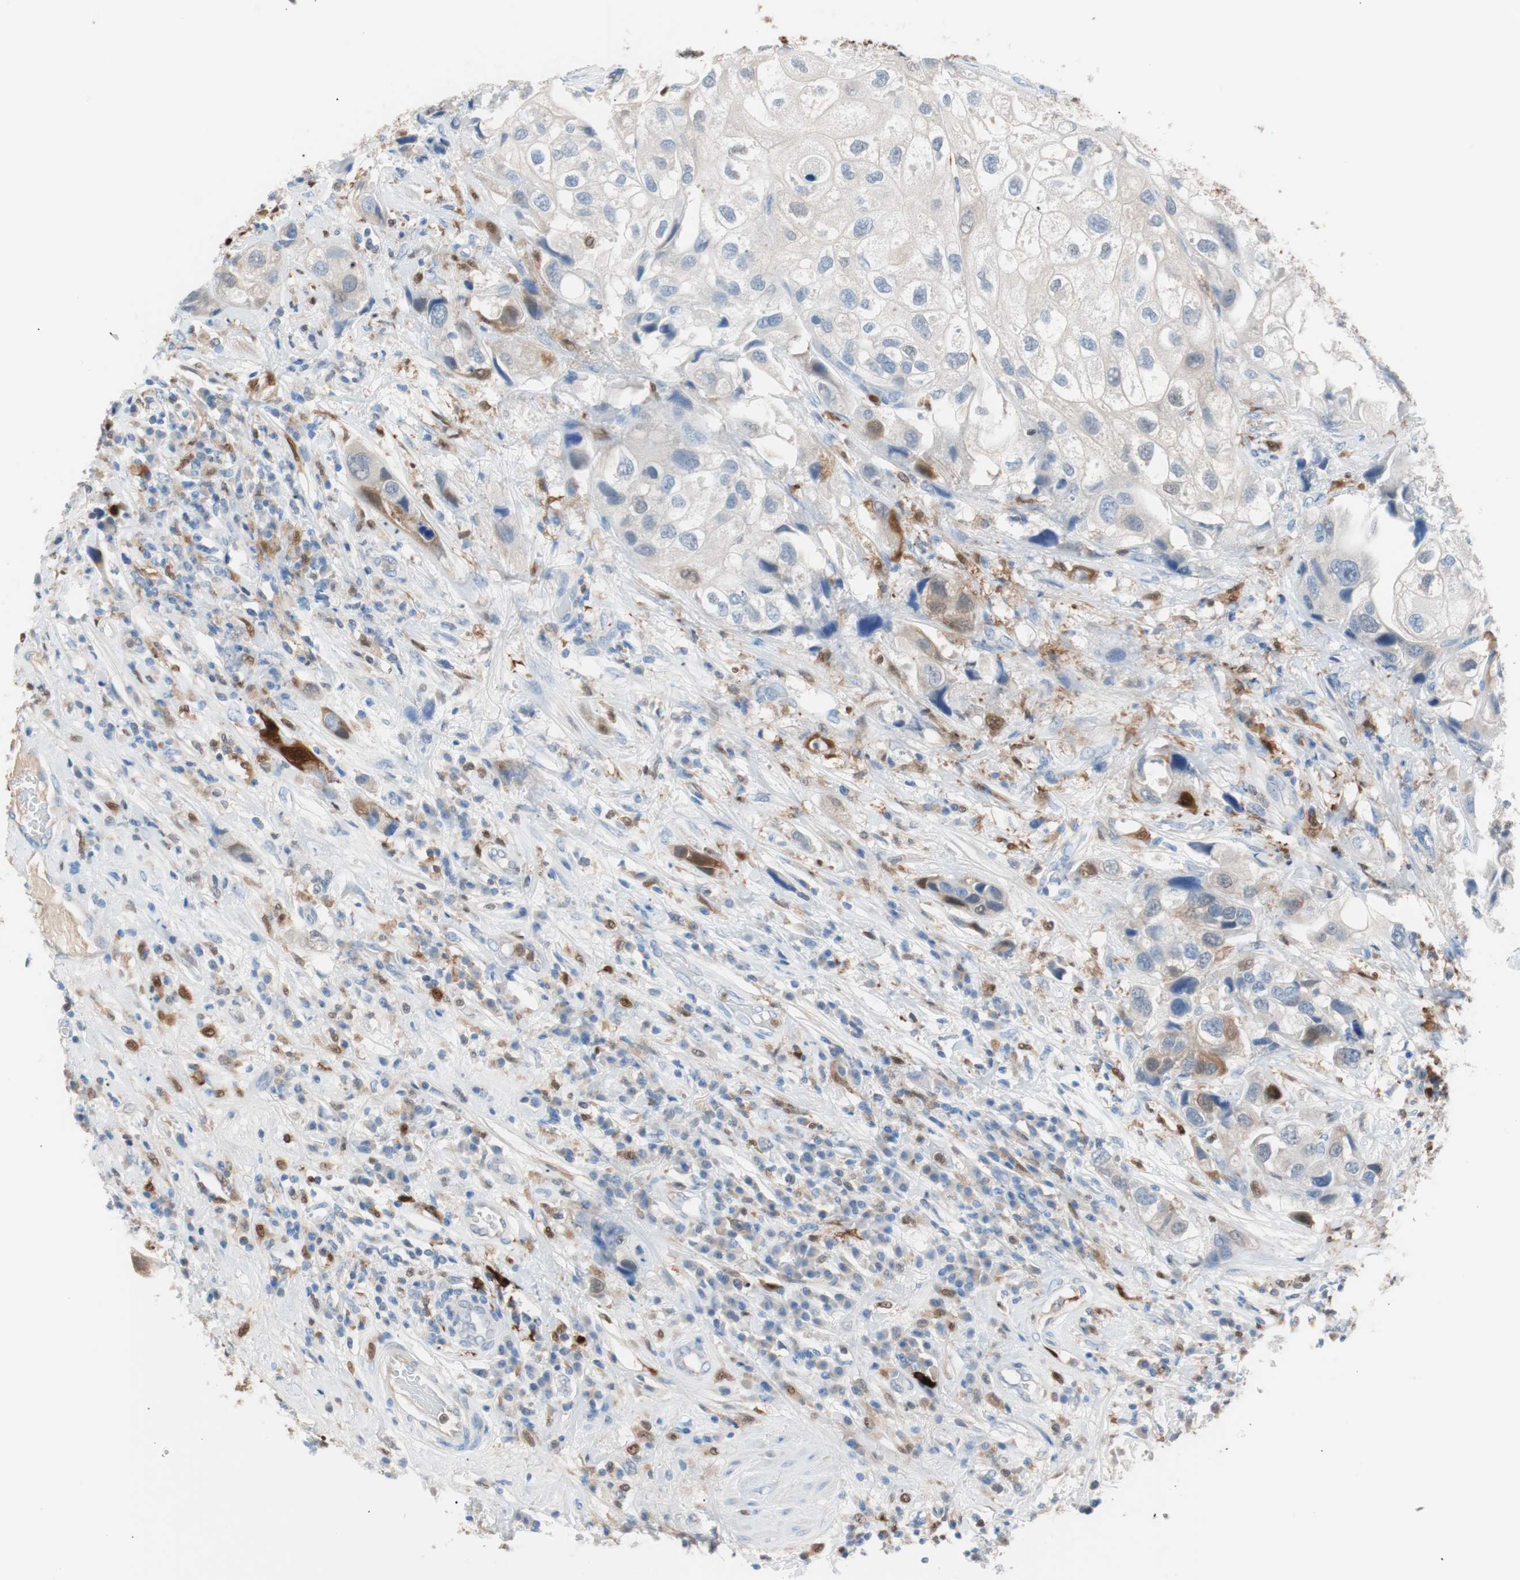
{"staining": {"intensity": "moderate", "quantity": "<25%", "location": "cytoplasmic/membranous,nuclear"}, "tissue": "urothelial cancer", "cell_type": "Tumor cells", "image_type": "cancer", "snomed": [{"axis": "morphology", "description": "Urothelial carcinoma, High grade"}, {"axis": "topography", "description": "Urinary bladder"}], "caption": "Protein staining of urothelial cancer tissue shows moderate cytoplasmic/membranous and nuclear positivity in about <25% of tumor cells.", "gene": "IL18", "patient": {"sex": "female", "age": 64}}